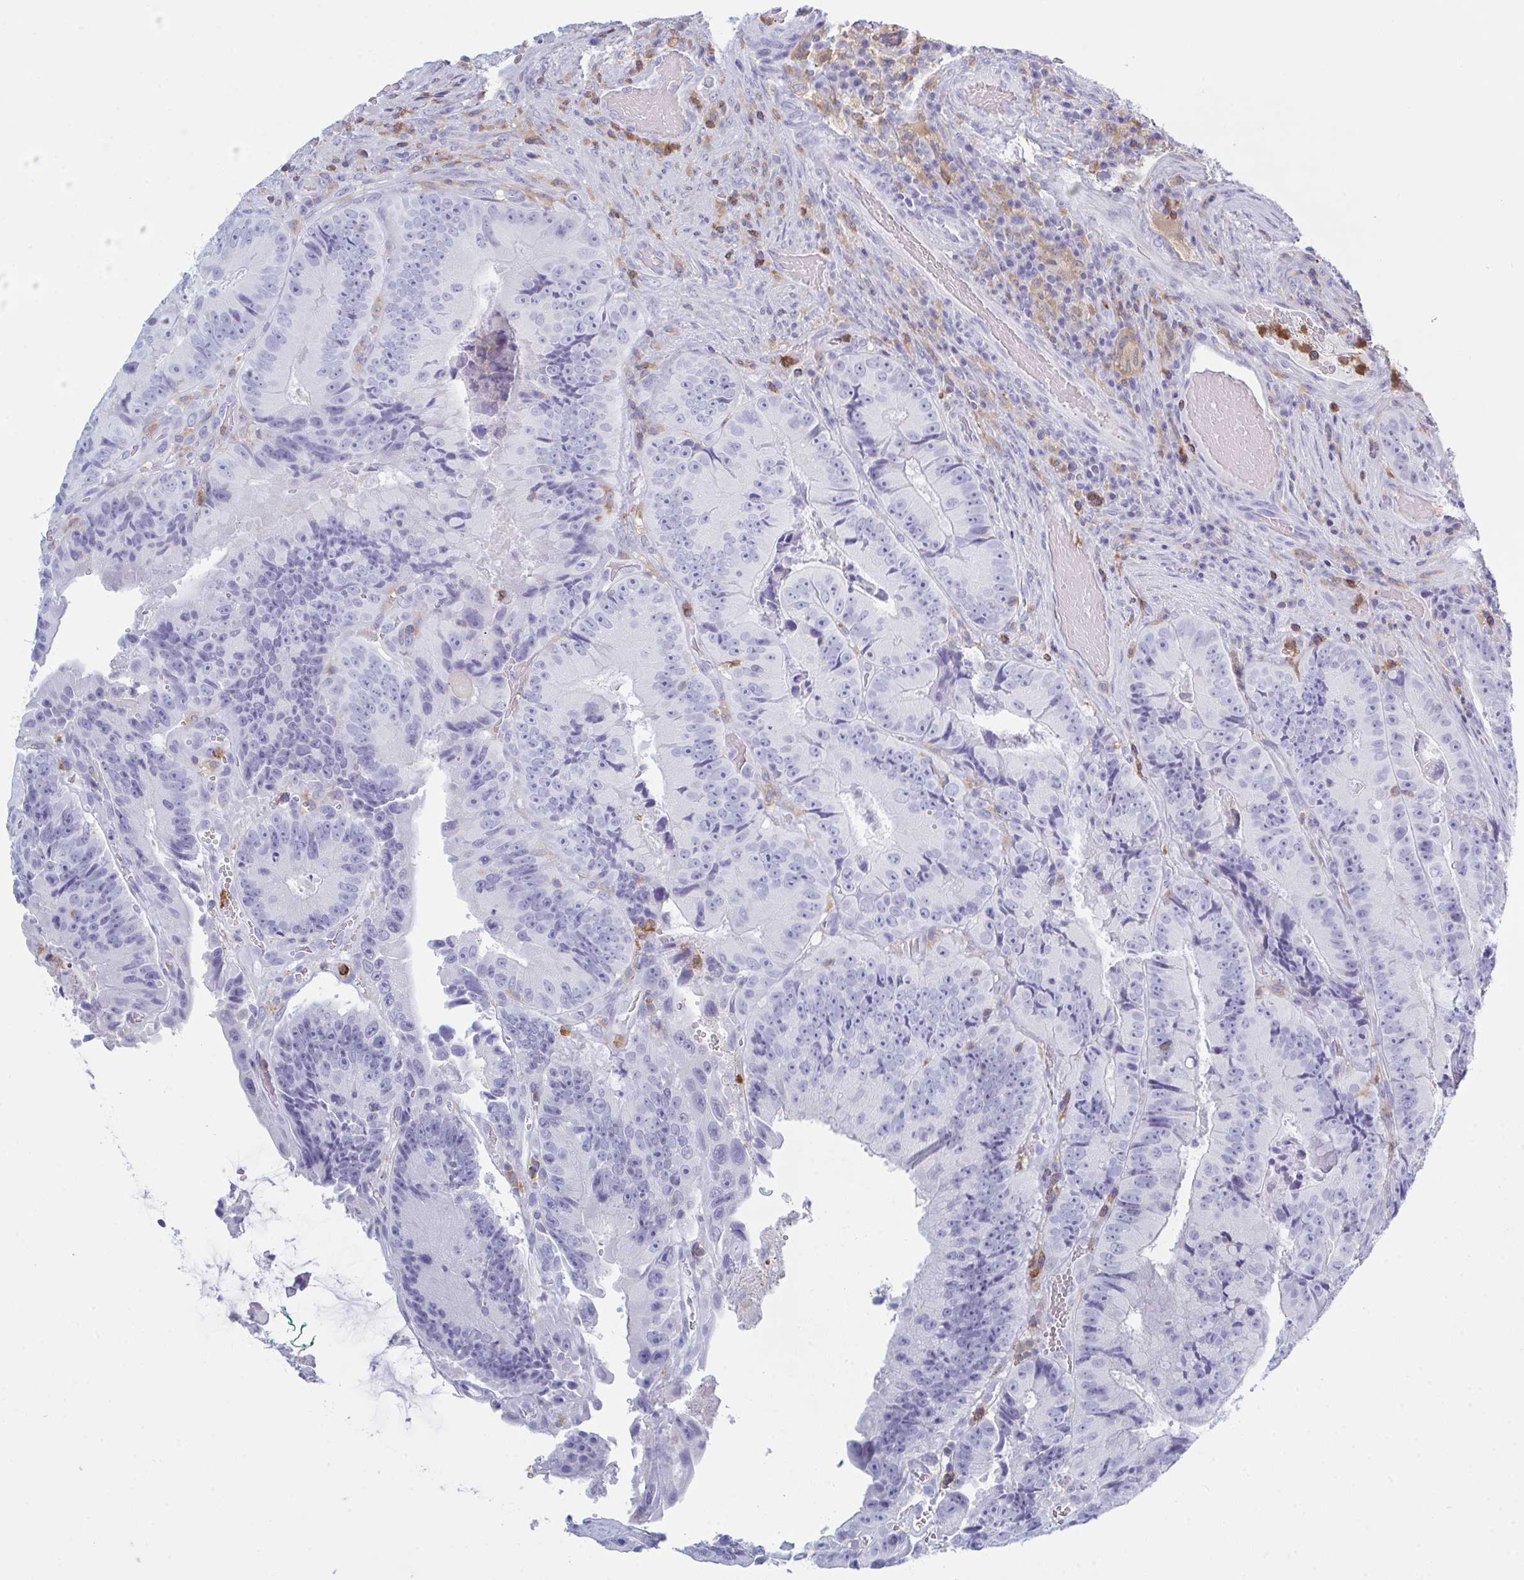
{"staining": {"intensity": "negative", "quantity": "none", "location": "none"}, "tissue": "colorectal cancer", "cell_type": "Tumor cells", "image_type": "cancer", "snomed": [{"axis": "morphology", "description": "Adenocarcinoma, NOS"}, {"axis": "topography", "description": "Colon"}], "caption": "A photomicrograph of human colorectal cancer (adenocarcinoma) is negative for staining in tumor cells.", "gene": "MYO1F", "patient": {"sex": "female", "age": 86}}